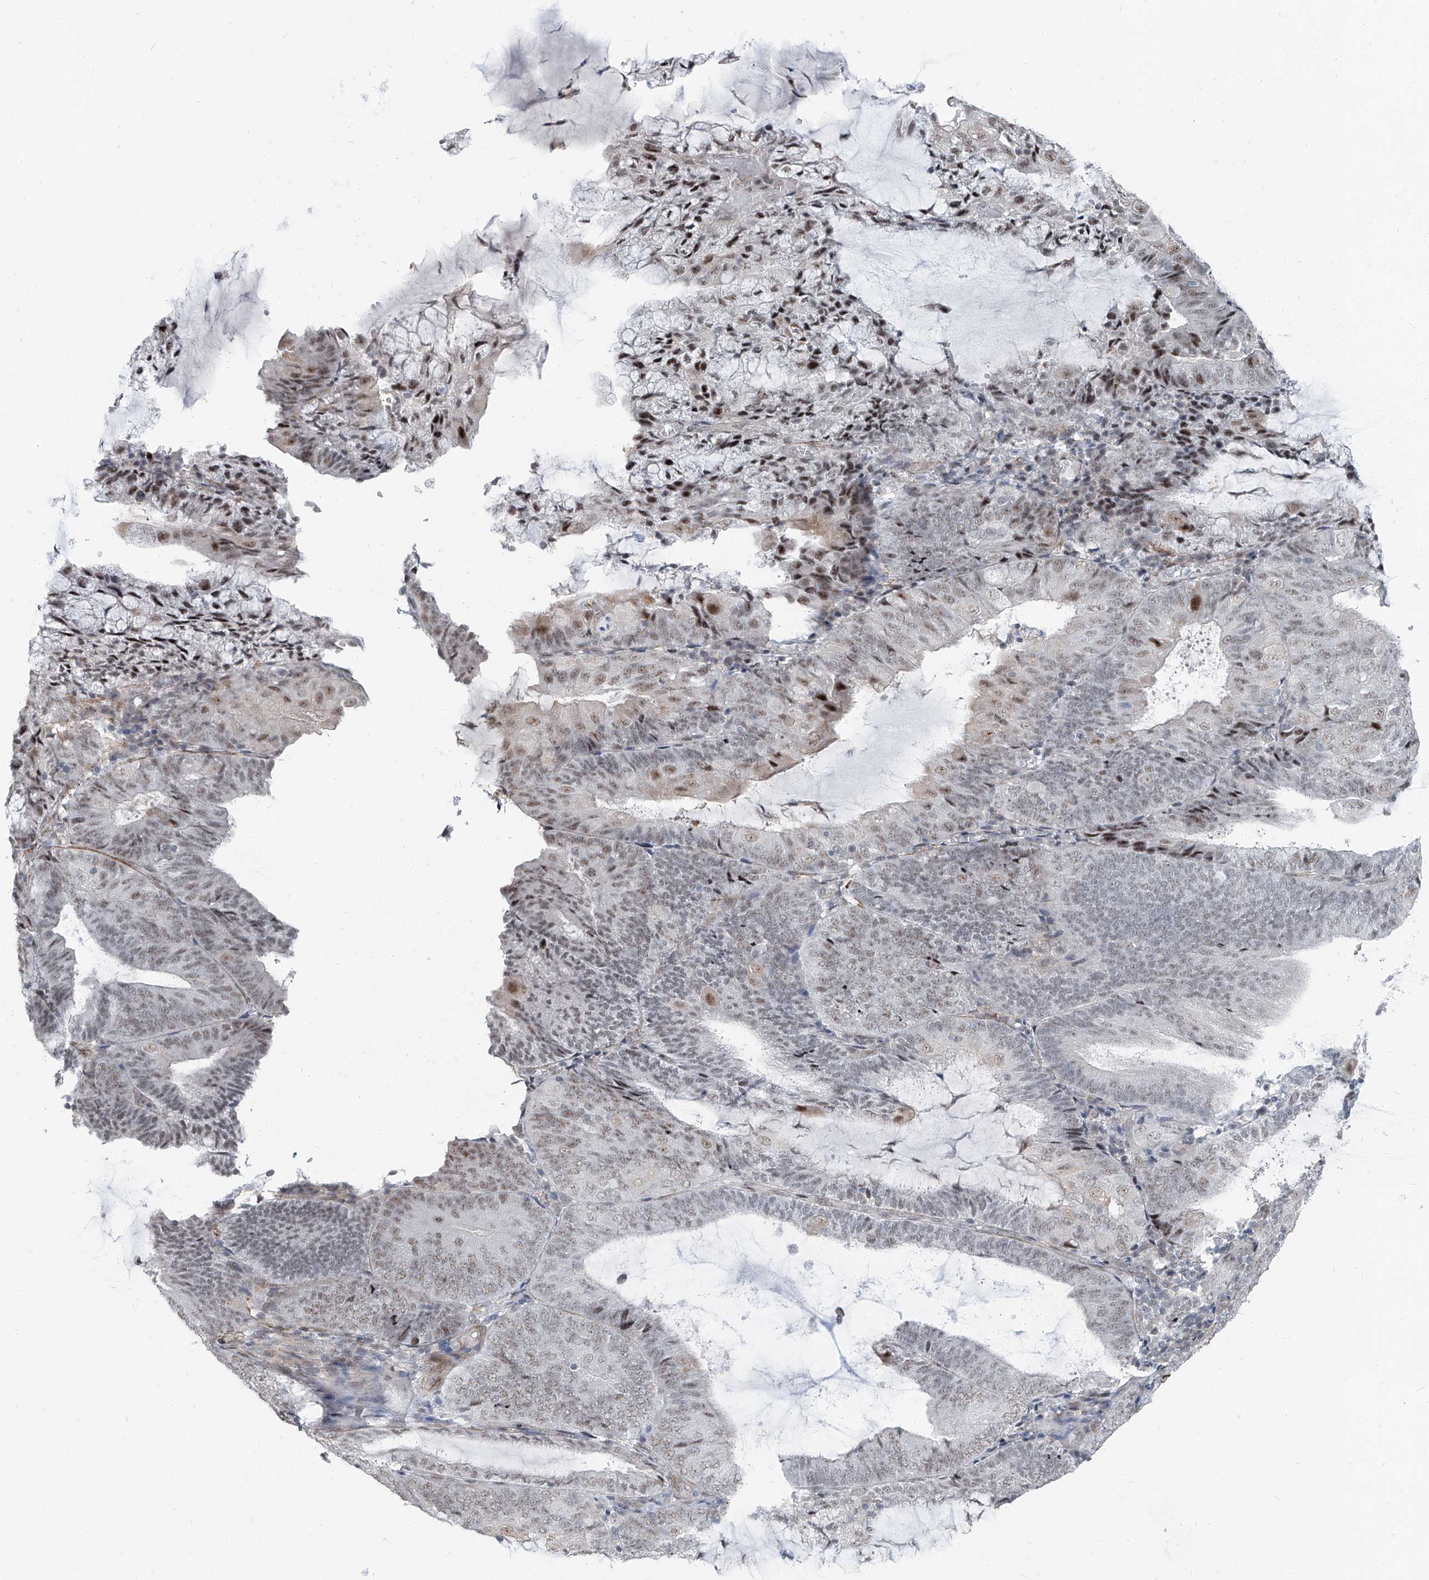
{"staining": {"intensity": "weak", "quantity": "25%-75%", "location": "nuclear"}, "tissue": "endometrial cancer", "cell_type": "Tumor cells", "image_type": "cancer", "snomed": [{"axis": "morphology", "description": "Adenocarcinoma, NOS"}, {"axis": "topography", "description": "Endometrium"}], "caption": "The immunohistochemical stain labels weak nuclear positivity in tumor cells of endometrial adenocarcinoma tissue. The protein is shown in brown color, while the nuclei are stained blue.", "gene": "TXLNB", "patient": {"sex": "female", "age": 81}}